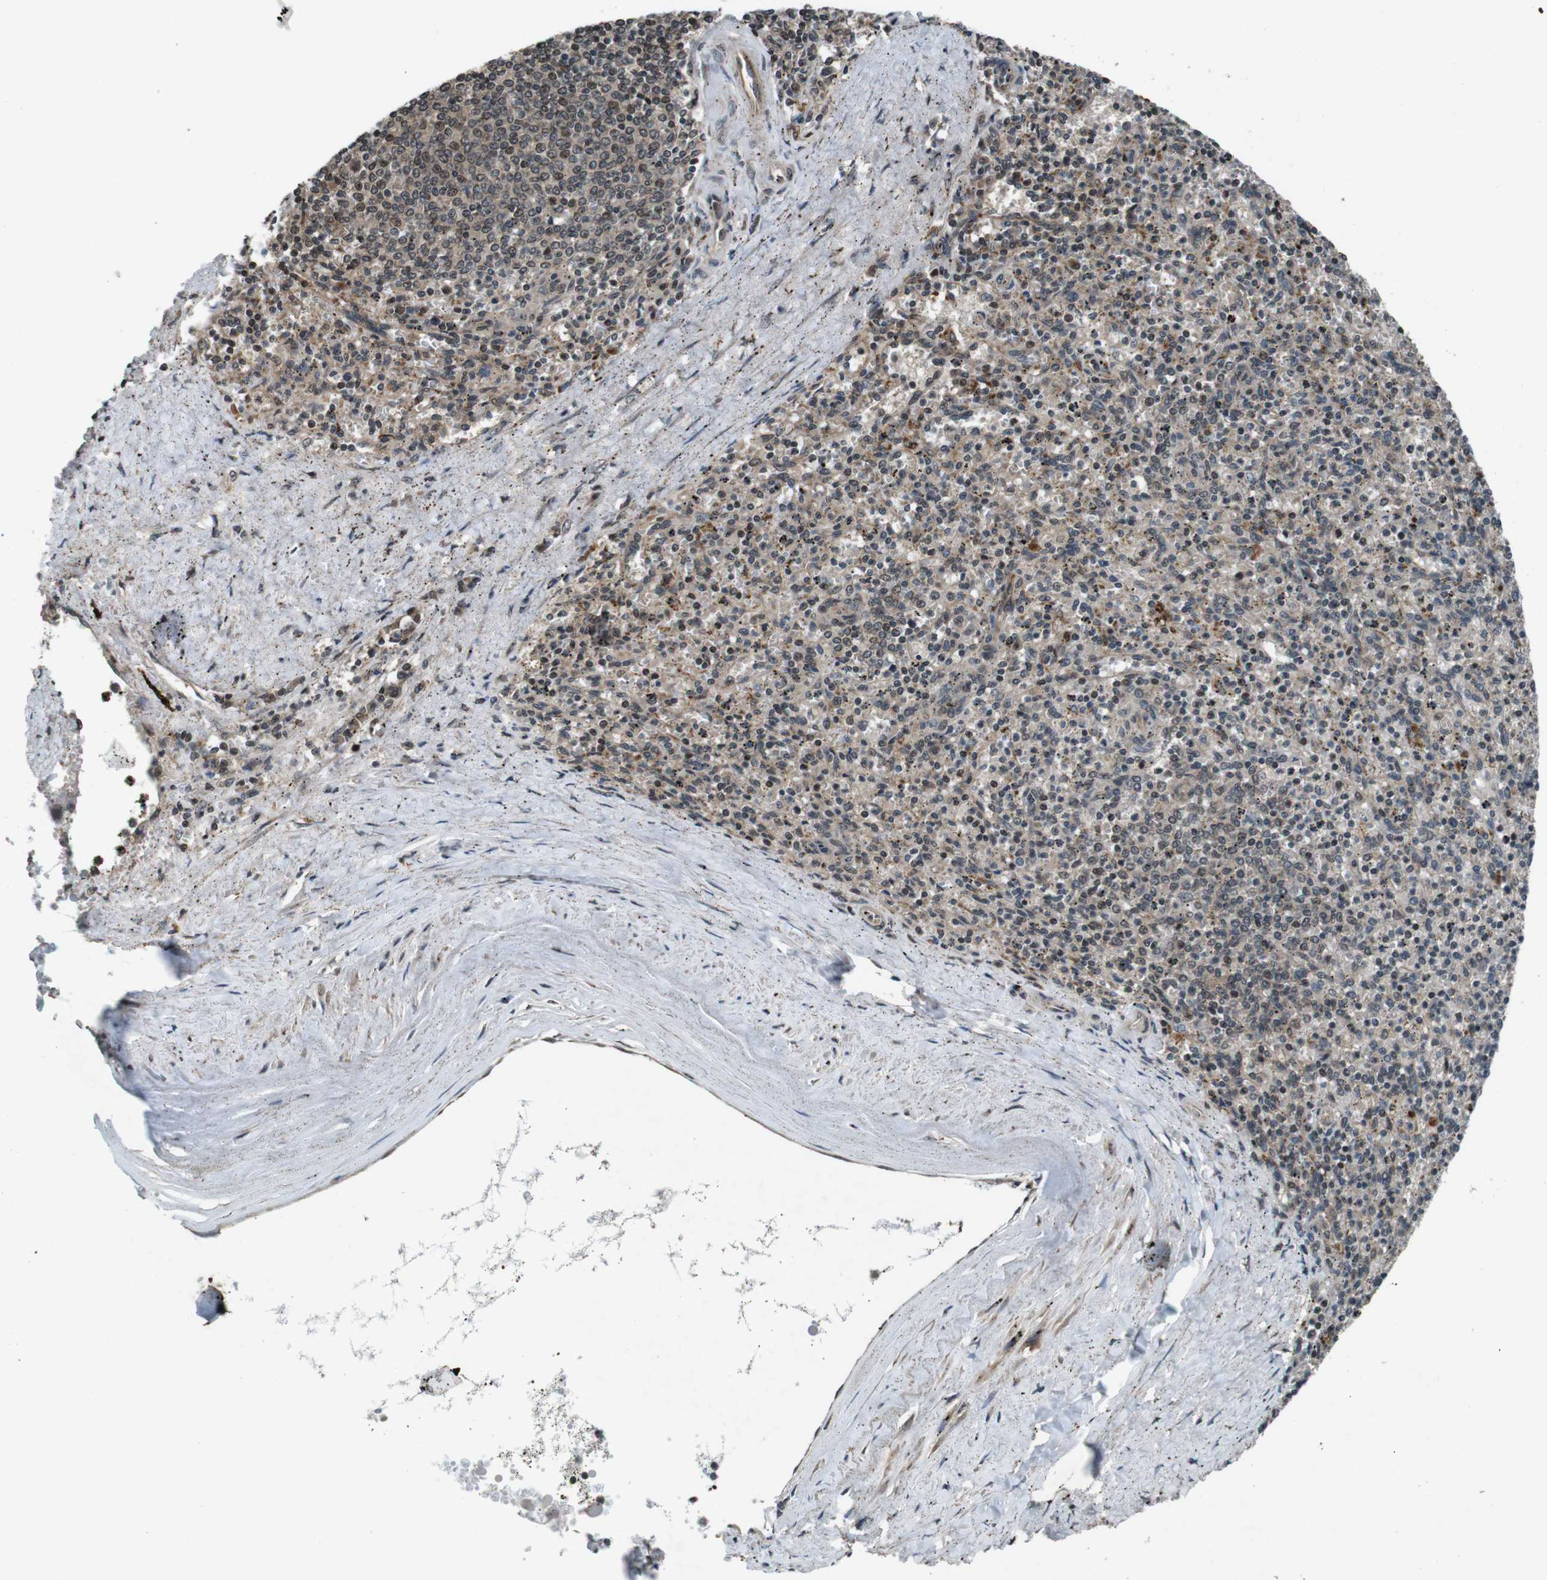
{"staining": {"intensity": "weak", "quantity": "25%-75%", "location": "cytoplasmic/membranous,nuclear"}, "tissue": "spleen", "cell_type": "Cells in red pulp", "image_type": "normal", "snomed": [{"axis": "morphology", "description": "Normal tissue, NOS"}, {"axis": "topography", "description": "Spleen"}], "caption": "Immunohistochemical staining of normal spleen shows low levels of weak cytoplasmic/membranous,nuclear staining in approximately 25%-75% of cells in red pulp.", "gene": "SOCS1", "patient": {"sex": "male", "age": 72}}